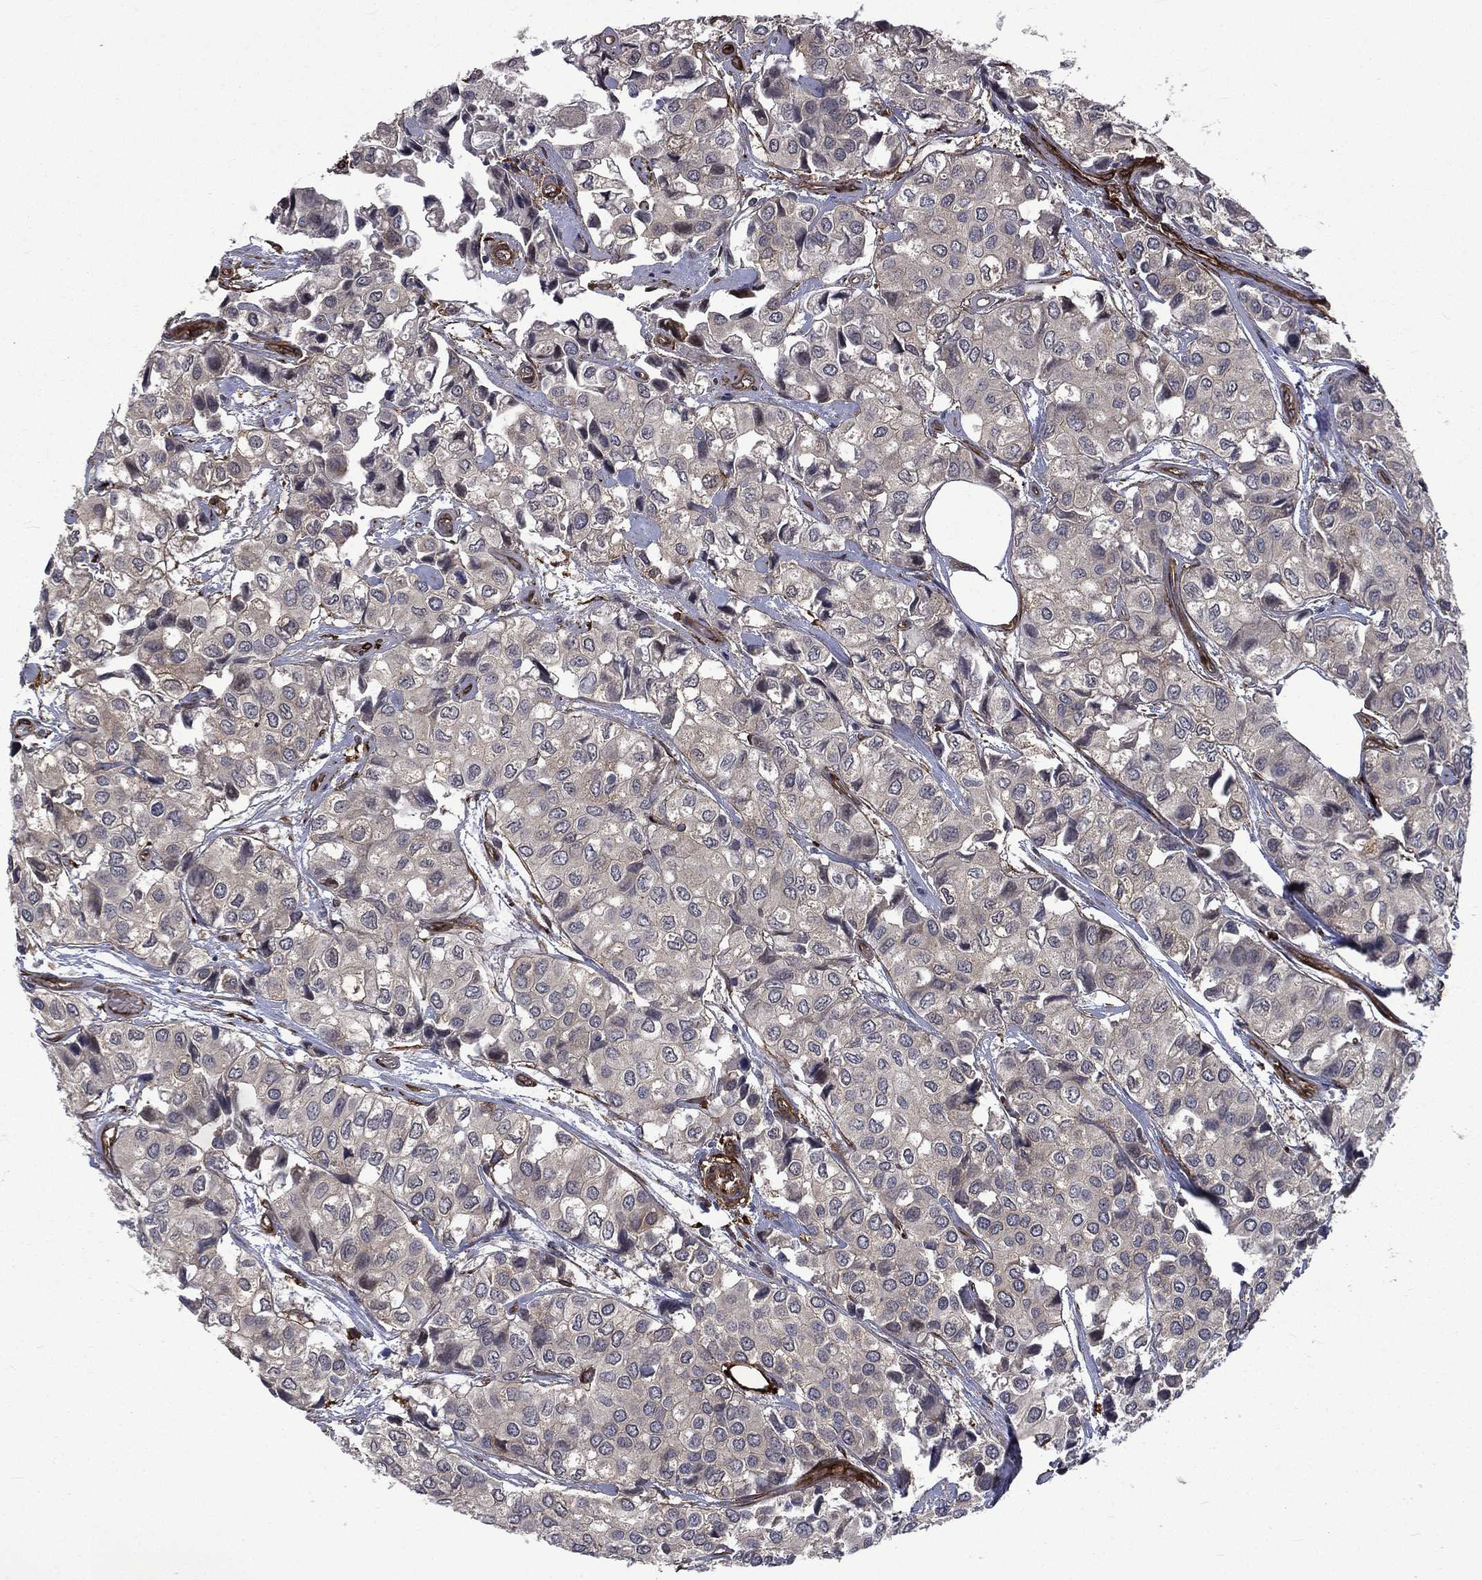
{"staining": {"intensity": "negative", "quantity": "none", "location": "none"}, "tissue": "urothelial cancer", "cell_type": "Tumor cells", "image_type": "cancer", "snomed": [{"axis": "morphology", "description": "Urothelial carcinoma, High grade"}, {"axis": "topography", "description": "Urinary bladder"}], "caption": "Tumor cells are negative for protein expression in human high-grade urothelial carcinoma. Brightfield microscopy of IHC stained with DAB (3,3'-diaminobenzidine) (brown) and hematoxylin (blue), captured at high magnification.", "gene": "PPFIBP1", "patient": {"sex": "male", "age": 73}}